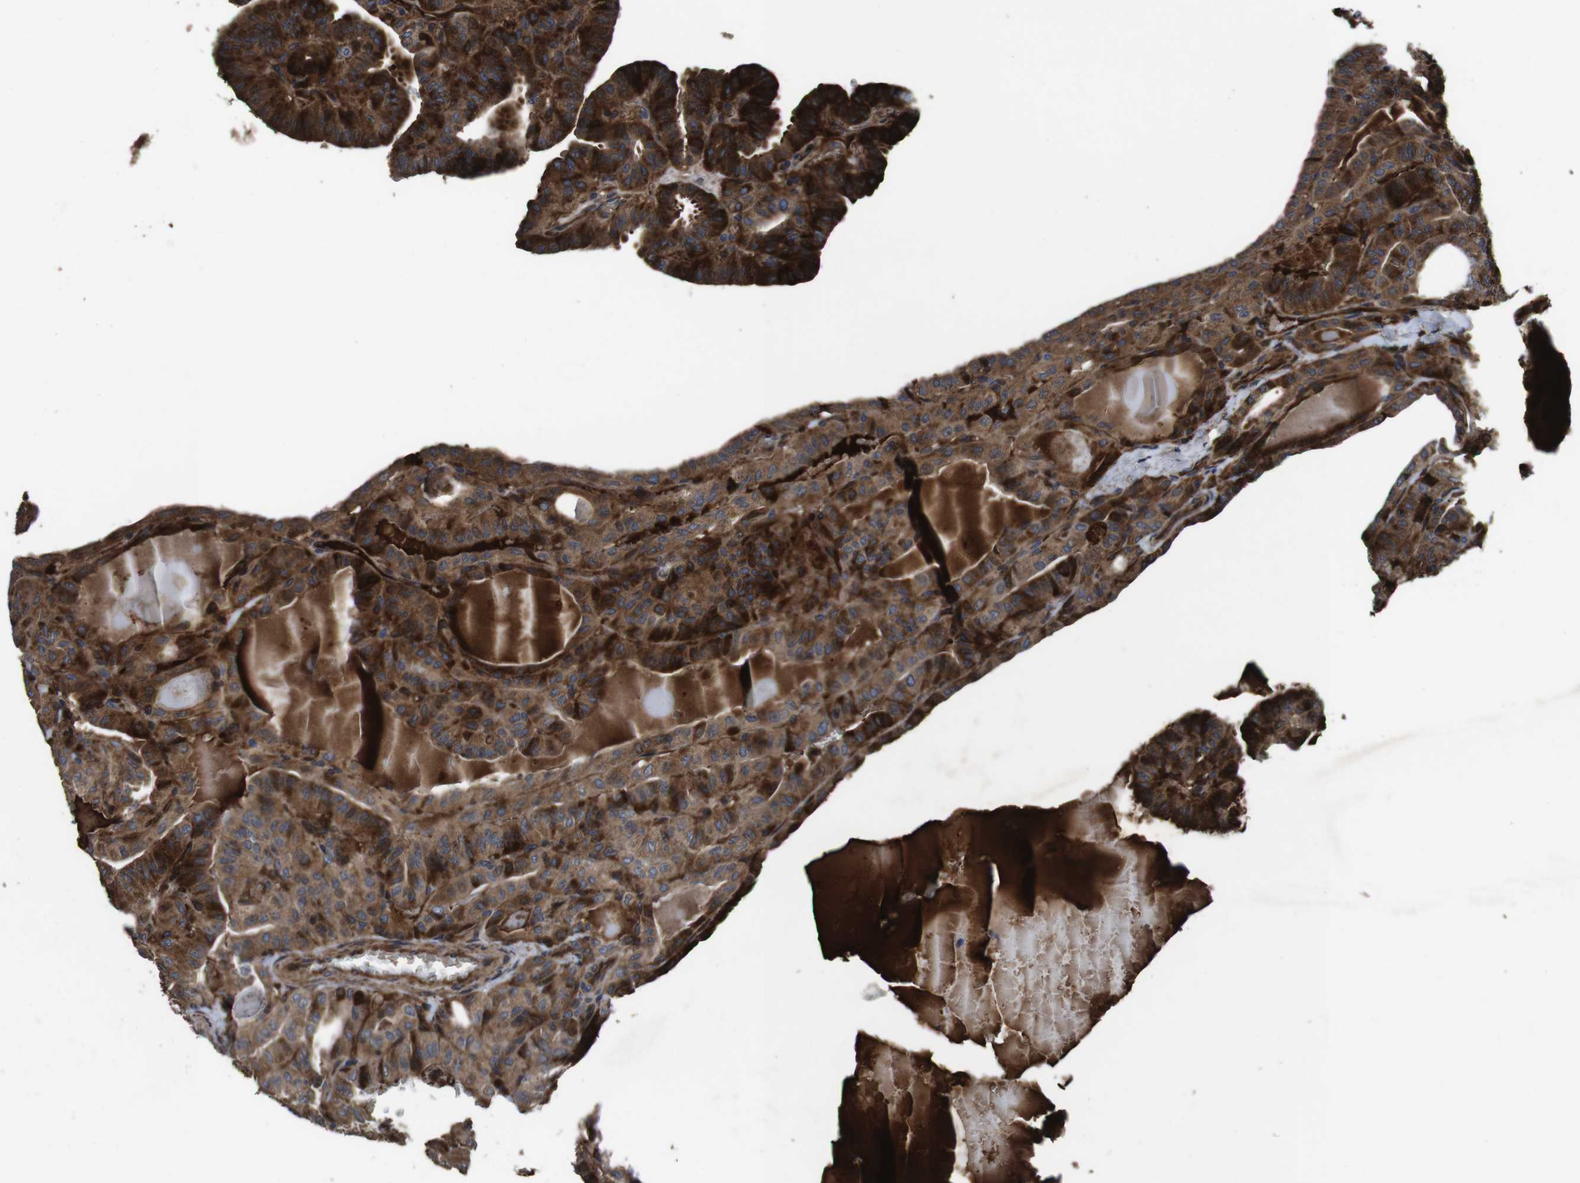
{"staining": {"intensity": "strong", "quantity": ">75%", "location": "cytoplasmic/membranous"}, "tissue": "thyroid cancer", "cell_type": "Tumor cells", "image_type": "cancer", "snomed": [{"axis": "morphology", "description": "Papillary adenocarcinoma, NOS"}, {"axis": "topography", "description": "Thyroid gland"}], "caption": "Thyroid cancer was stained to show a protein in brown. There is high levels of strong cytoplasmic/membranous positivity in approximately >75% of tumor cells.", "gene": "SMYD3", "patient": {"sex": "male", "age": 77}}